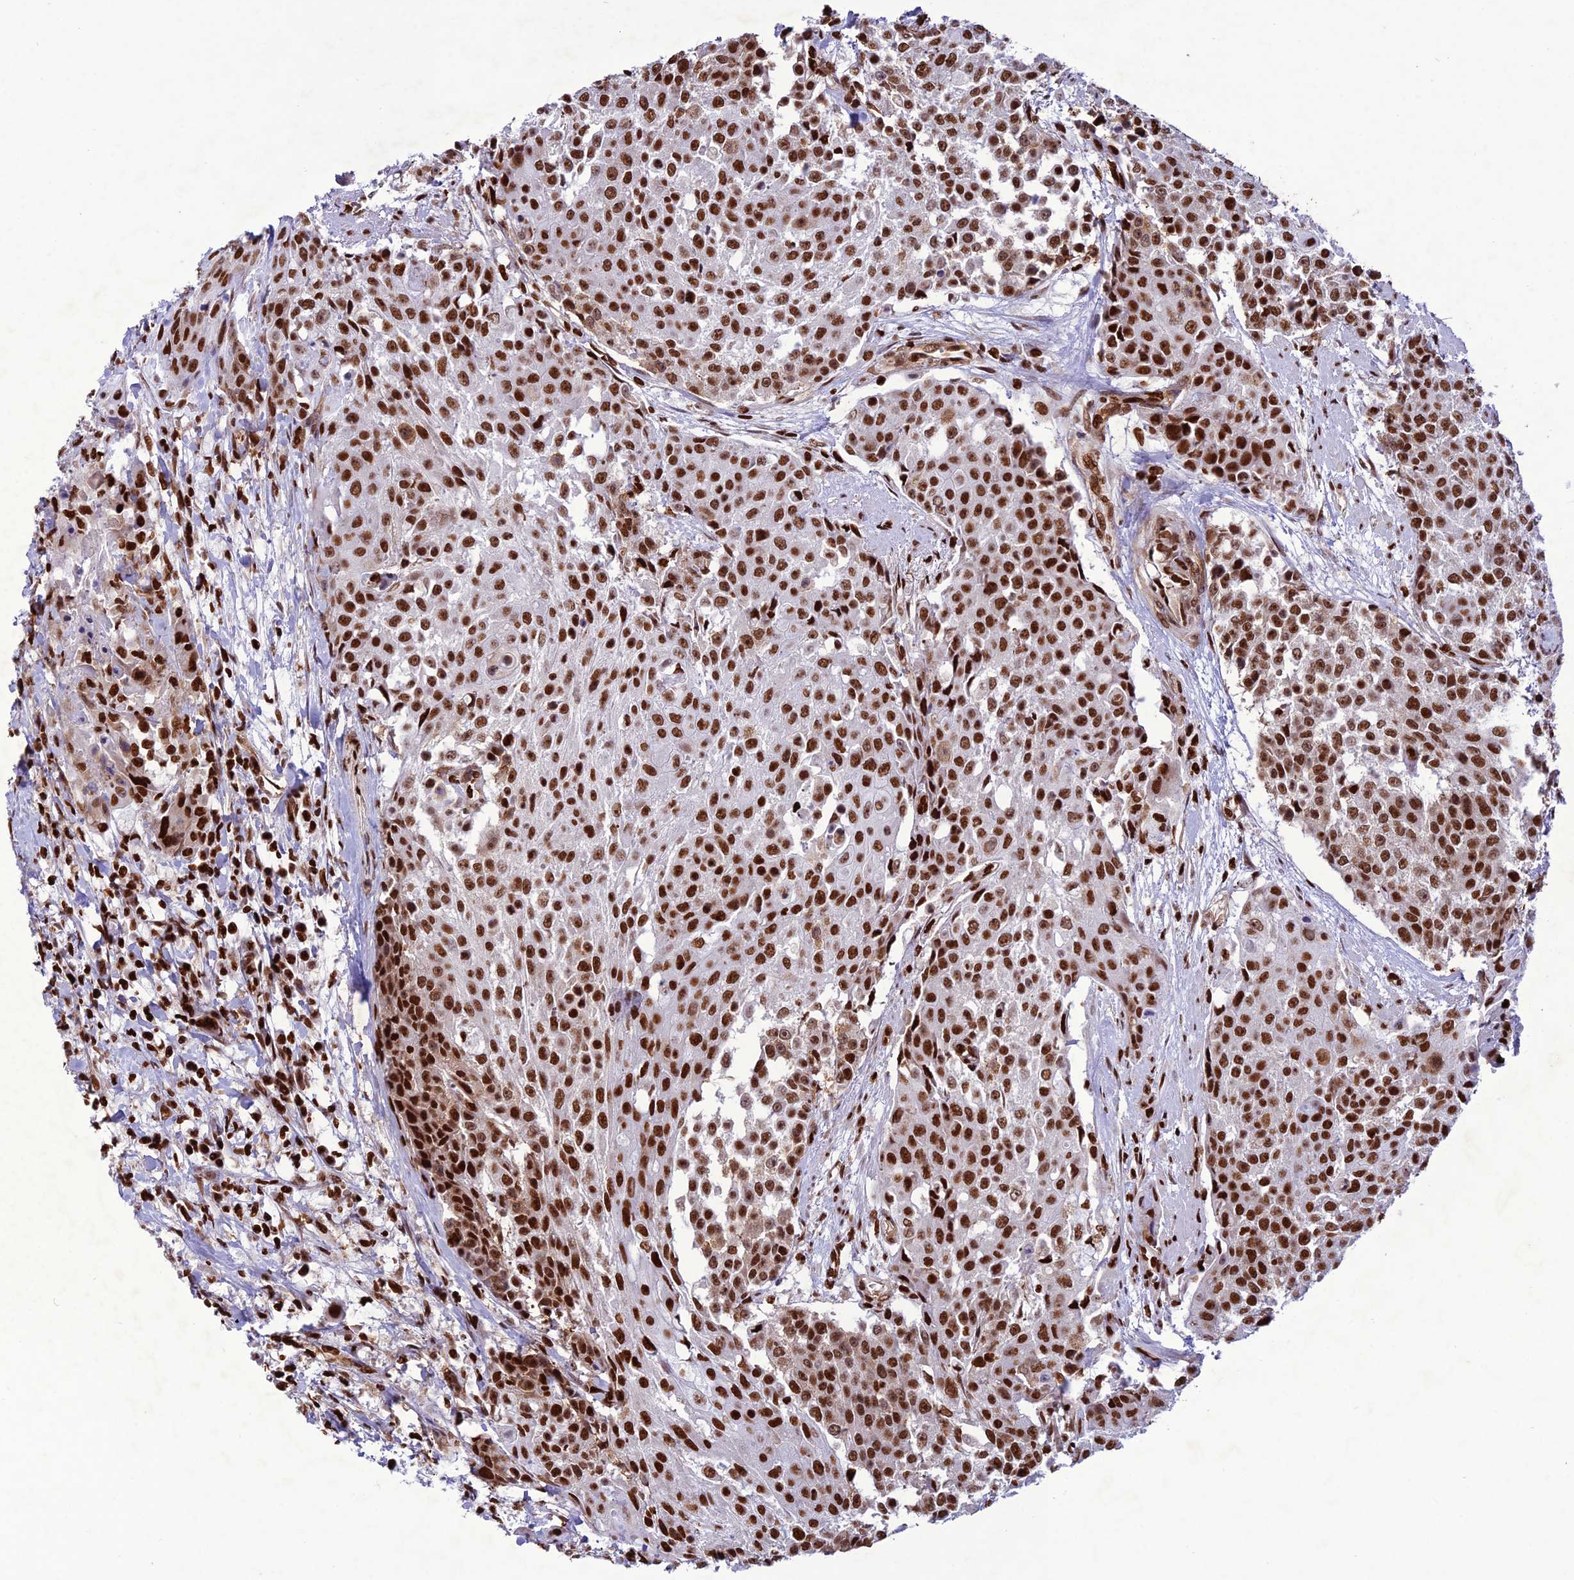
{"staining": {"intensity": "strong", "quantity": ">75%", "location": "cytoplasmic/membranous,nuclear"}, "tissue": "urothelial cancer", "cell_type": "Tumor cells", "image_type": "cancer", "snomed": [{"axis": "morphology", "description": "Urothelial carcinoma, High grade"}, {"axis": "topography", "description": "Urinary bladder"}], "caption": "Immunohistochemistry (DAB (3,3'-diaminobenzidine)) staining of urothelial cancer shows strong cytoplasmic/membranous and nuclear protein staining in about >75% of tumor cells.", "gene": "INO80E", "patient": {"sex": "female", "age": 63}}